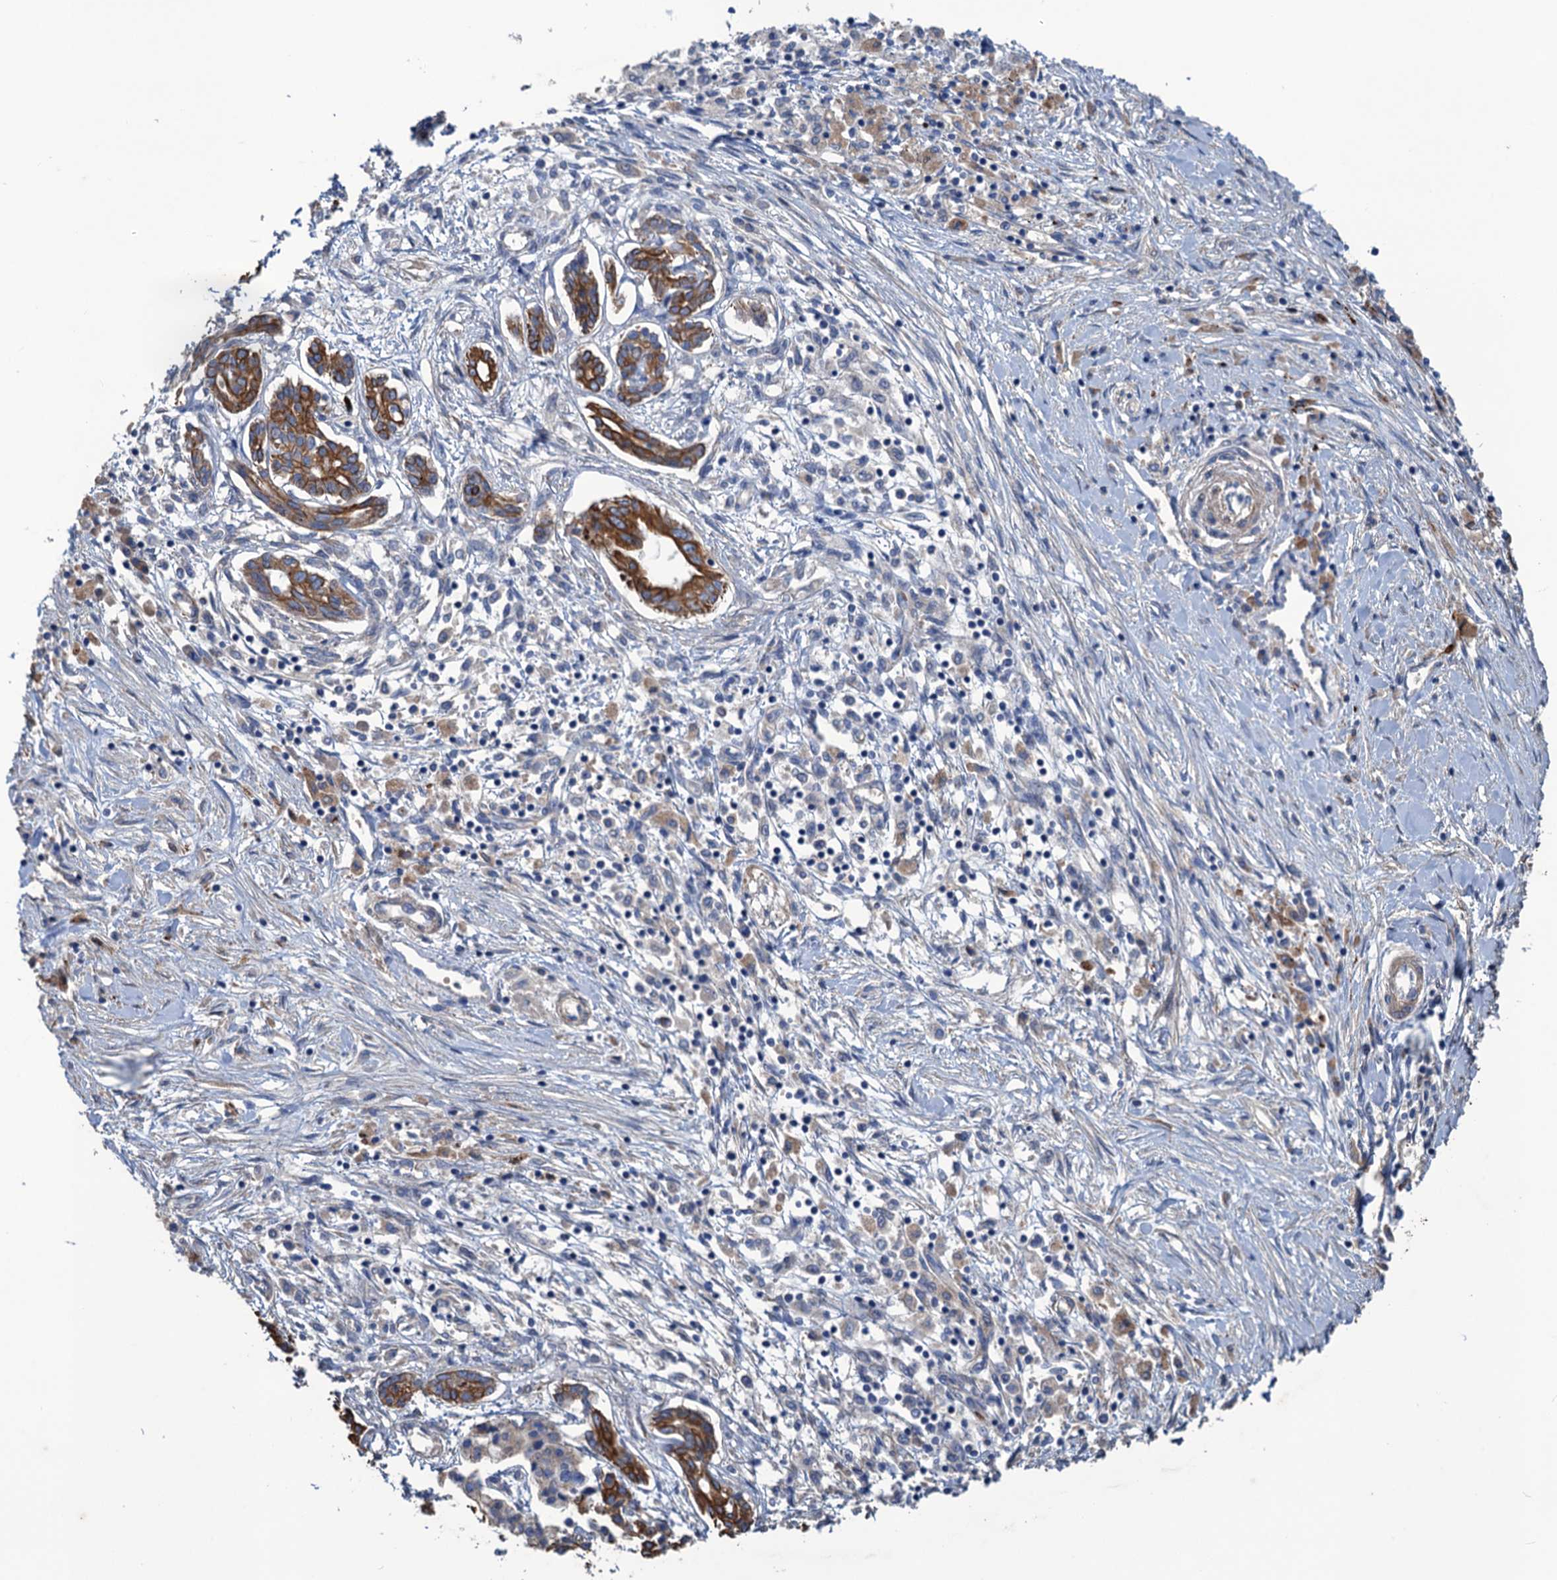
{"staining": {"intensity": "strong", "quantity": ">75%", "location": "cytoplasmic/membranous"}, "tissue": "pancreatic cancer", "cell_type": "Tumor cells", "image_type": "cancer", "snomed": [{"axis": "morphology", "description": "Adenocarcinoma, NOS"}, {"axis": "topography", "description": "Pancreas"}], "caption": "Immunohistochemistry image of neoplastic tissue: pancreatic cancer (adenocarcinoma) stained using immunohistochemistry (IHC) shows high levels of strong protein expression localized specifically in the cytoplasmic/membranous of tumor cells, appearing as a cytoplasmic/membranous brown color.", "gene": "SMCO3", "patient": {"sex": "female", "age": 50}}